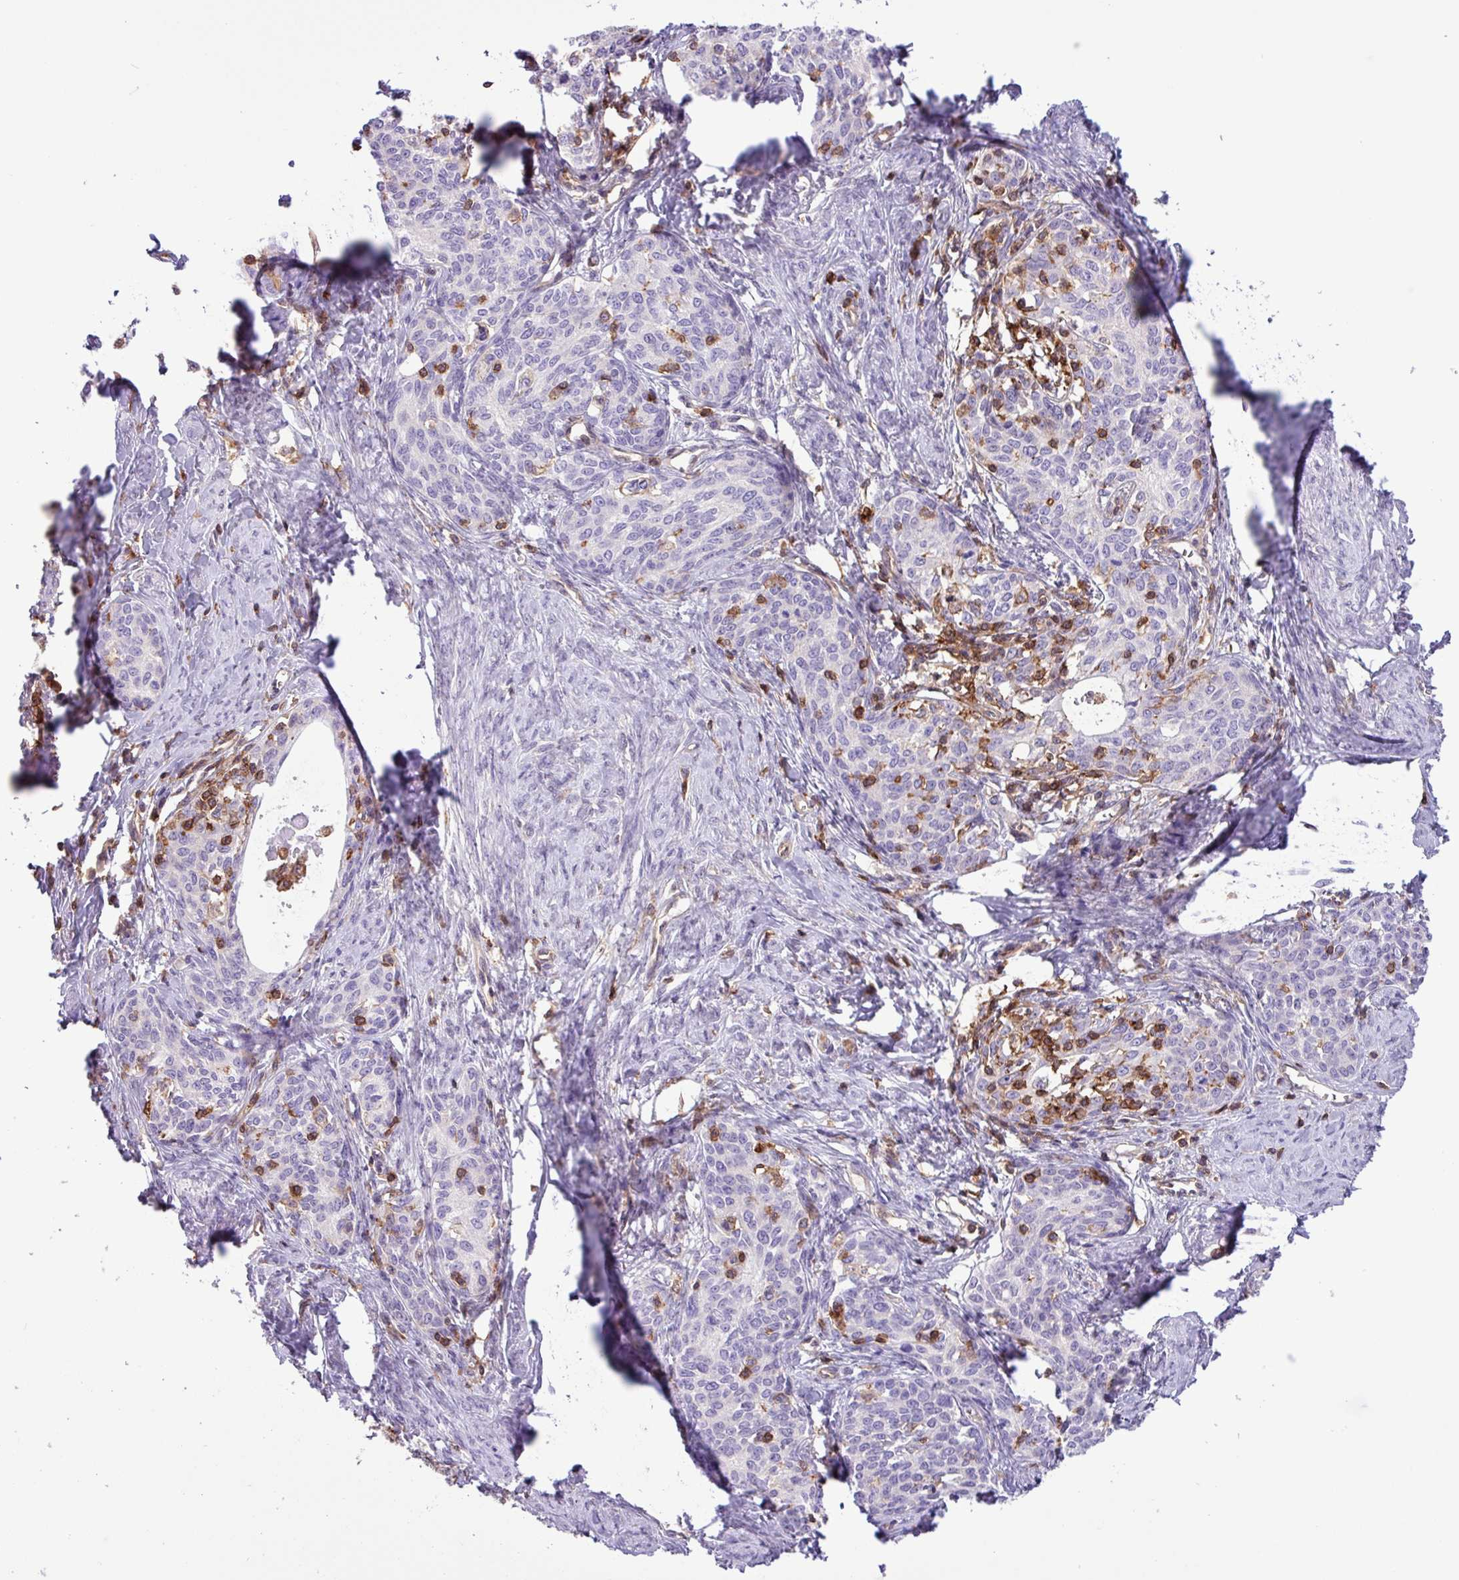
{"staining": {"intensity": "negative", "quantity": "none", "location": "none"}, "tissue": "cervical cancer", "cell_type": "Tumor cells", "image_type": "cancer", "snomed": [{"axis": "morphology", "description": "Squamous cell carcinoma, NOS"}, {"axis": "morphology", "description": "Adenocarcinoma, NOS"}, {"axis": "topography", "description": "Cervix"}], "caption": "The image reveals no staining of tumor cells in cervical cancer.", "gene": "PPP1R18", "patient": {"sex": "female", "age": 52}}